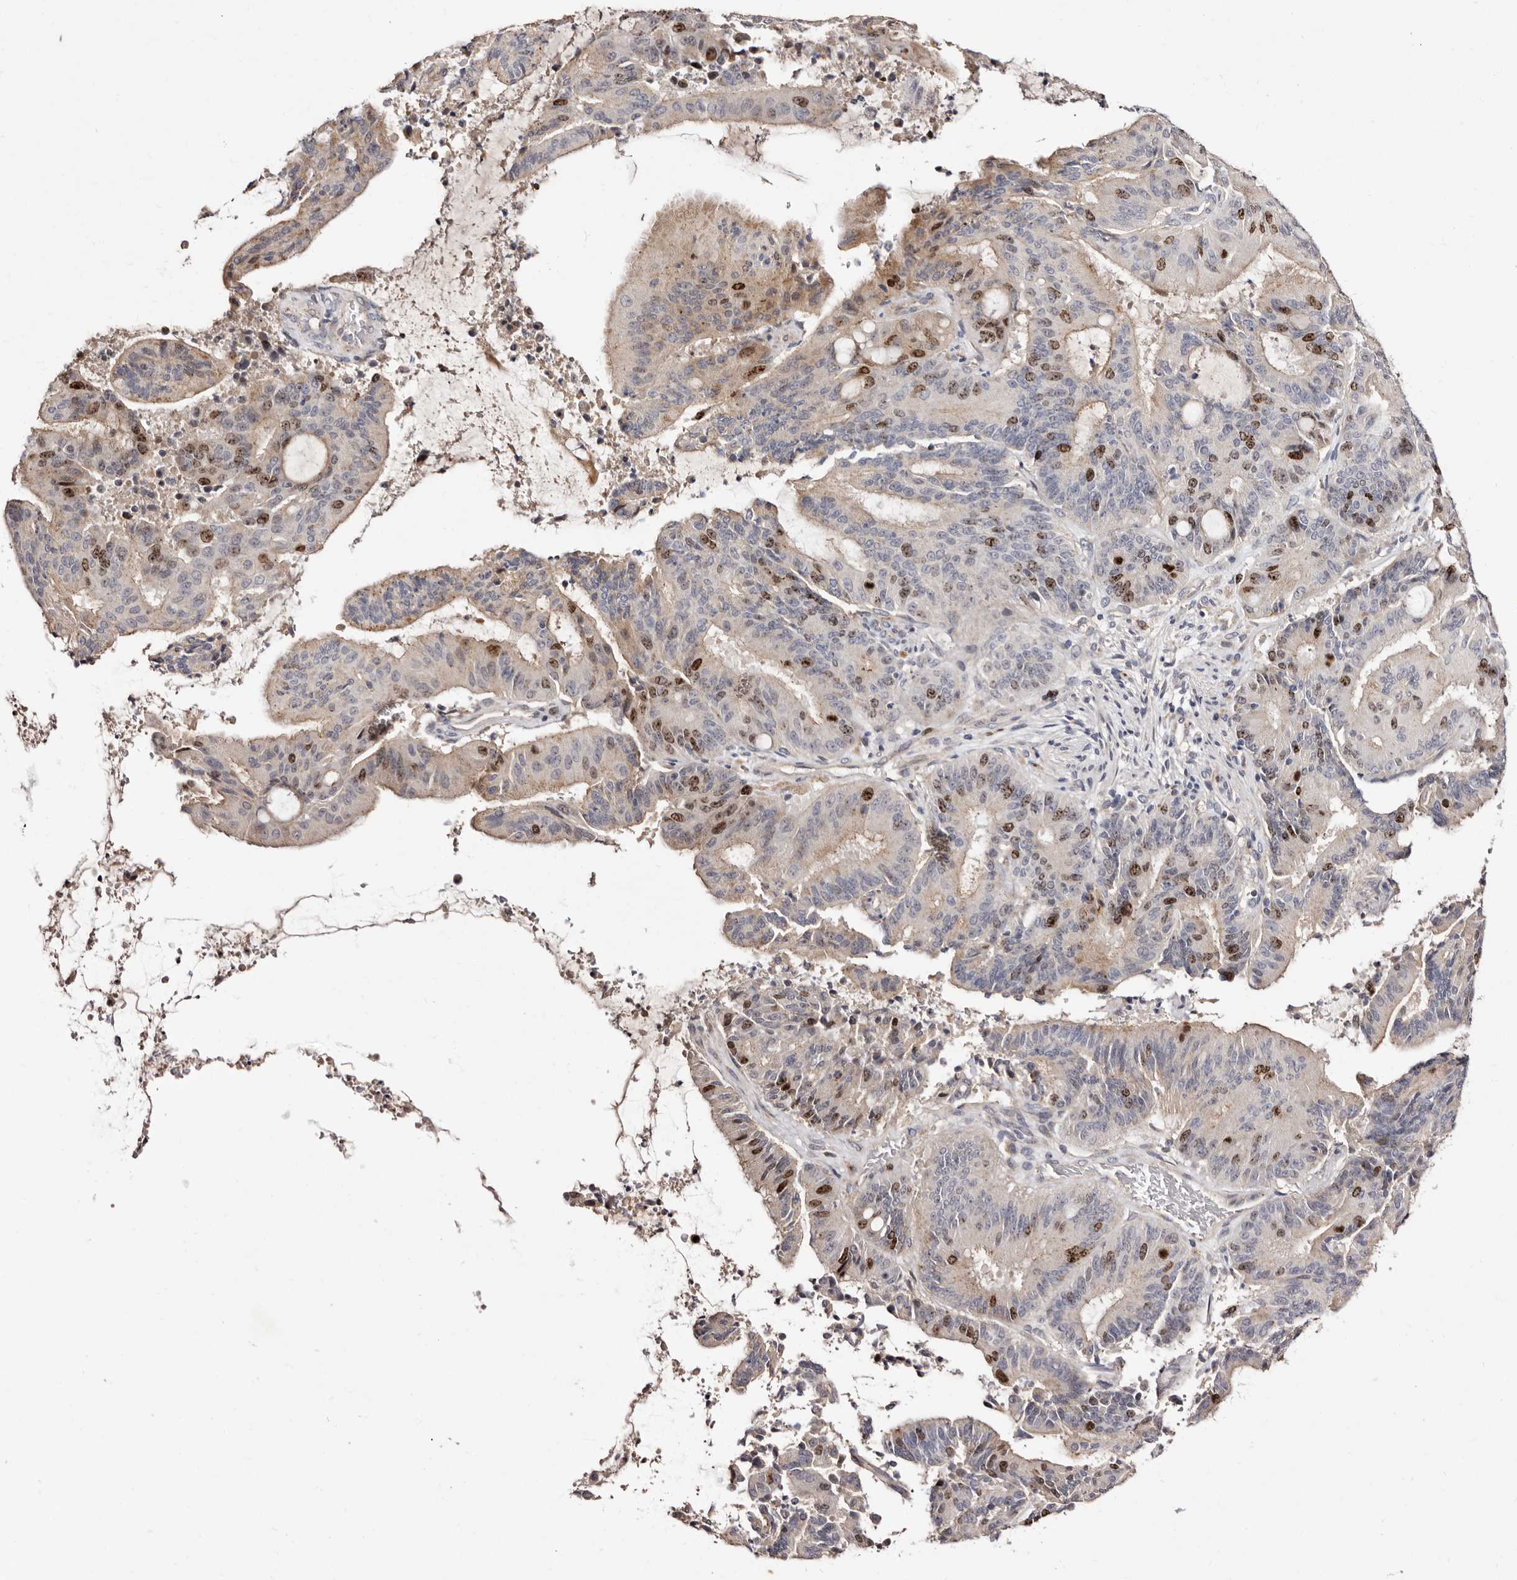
{"staining": {"intensity": "moderate", "quantity": "25%-75%", "location": "cytoplasmic/membranous,nuclear"}, "tissue": "liver cancer", "cell_type": "Tumor cells", "image_type": "cancer", "snomed": [{"axis": "morphology", "description": "Normal tissue, NOS"}, {"axis": "morphology", "description": "Cholangiocarcinoma"}, {"axis": "topography", "description": "Liver"}, {"axis": "topography", "description": "Peripheral nerve tissue"}], "caption": "Immunohistochemical staining of liver cancer (cholangiocarcinoma) demonstrates medium levels of moderate cytoplasmic/membranous and nuclear positivity in about 25%-75% of tumor cells.", "gene": "CDCA8", "patient": {"sex": "female", "age": 73}}